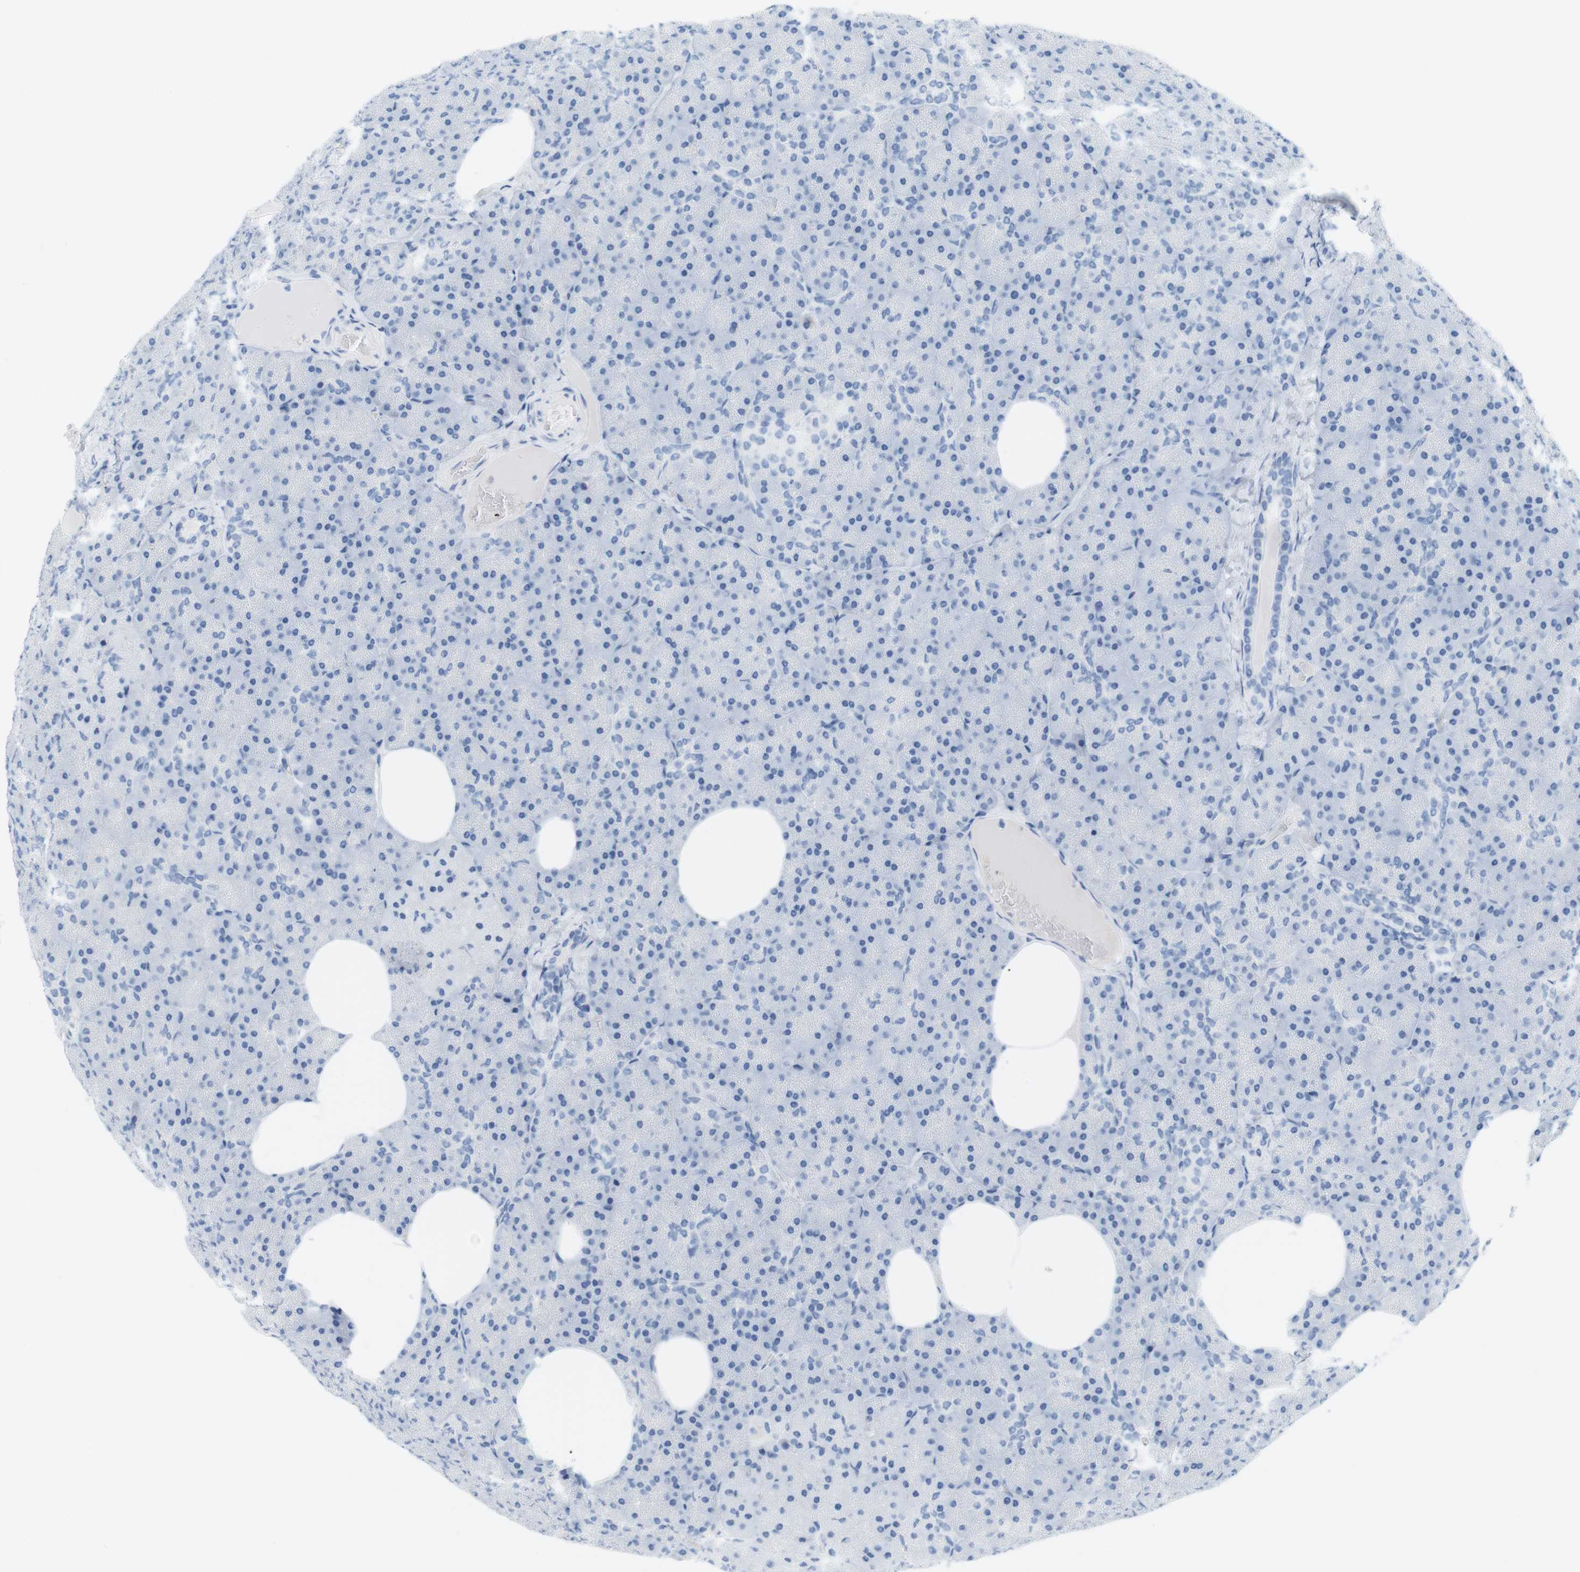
{"staining": {"intensity": "negative", "quantity": "none", "location": "none"}, "tissue": "pancreas", "cell_type": "Exocrine glandular cells", "image_type": "normal", "snomed": [{"axis": "morphology", "description": "Normal tissue, NOS"}, {"axis": "topography", "description": "Pancreas"}], "caption": "Immunohistochemistry (IHC) photomicrograph of benign human pancreas stained for a protein (brown), which exhibits no expression in exocrine glandular cells. (DAB IHC visualized using brightfield microscopy, high magnification).", "gene": "TNNT2", "patient": {"sex": "female", "age": 35}}